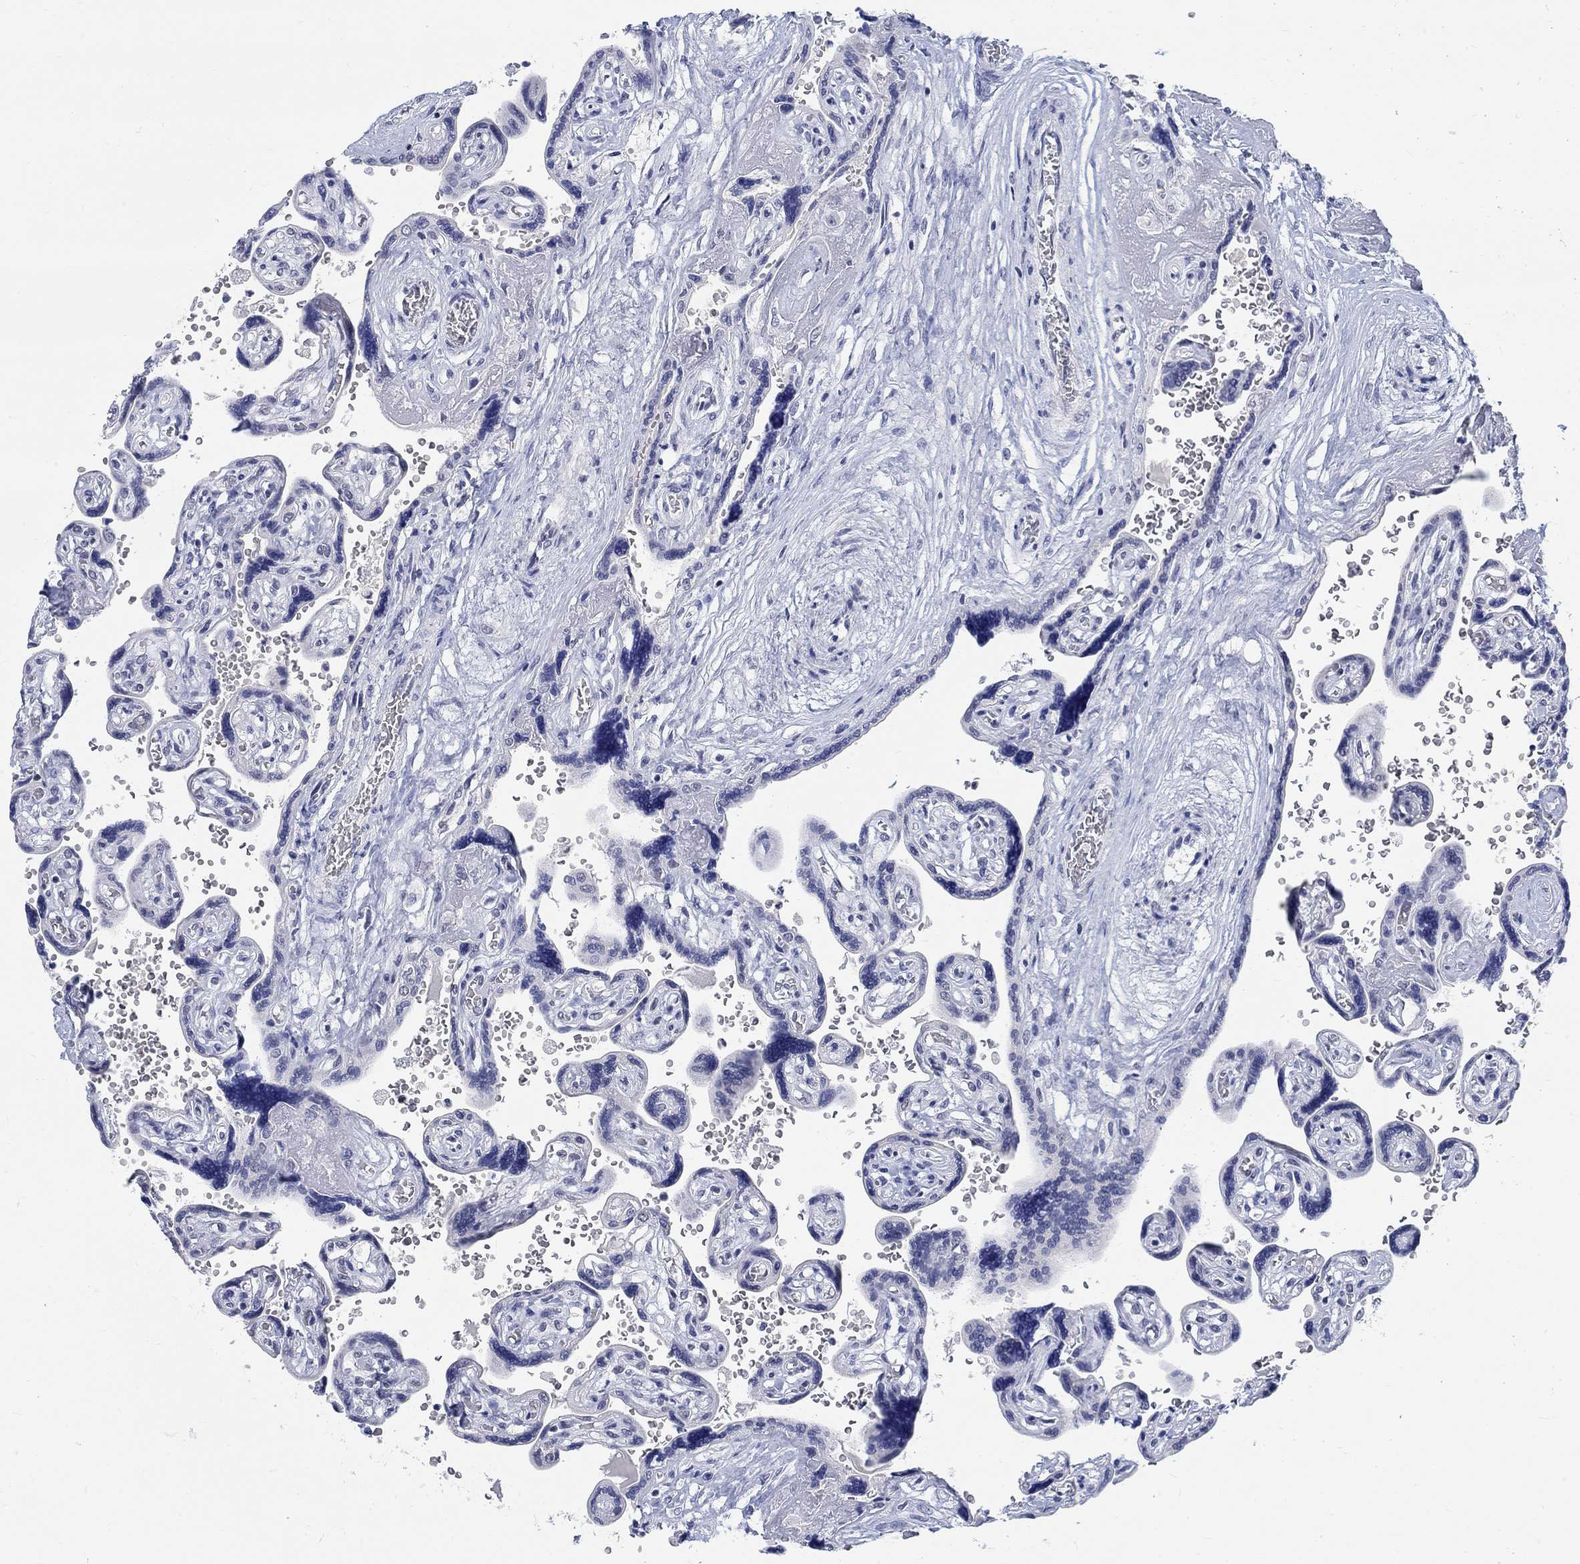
{"staining": {"intensity": "negative", "quantity": "none", "location": "none"}, "tissue": "placenta", "cell_type": "Decidual cells", "image_type": "normal", "snomed": [{"axis": "morphology", "description": "Normal tissue, NOS"}, {"axis": "topography", "description": "Placenta"}], "caption": "This is an IHC micrograph of unremarkable human placenta. There is no expression in decidual cells.", "gene": "ANKS1B", "patient": {"sex": "female", "age": 32}}